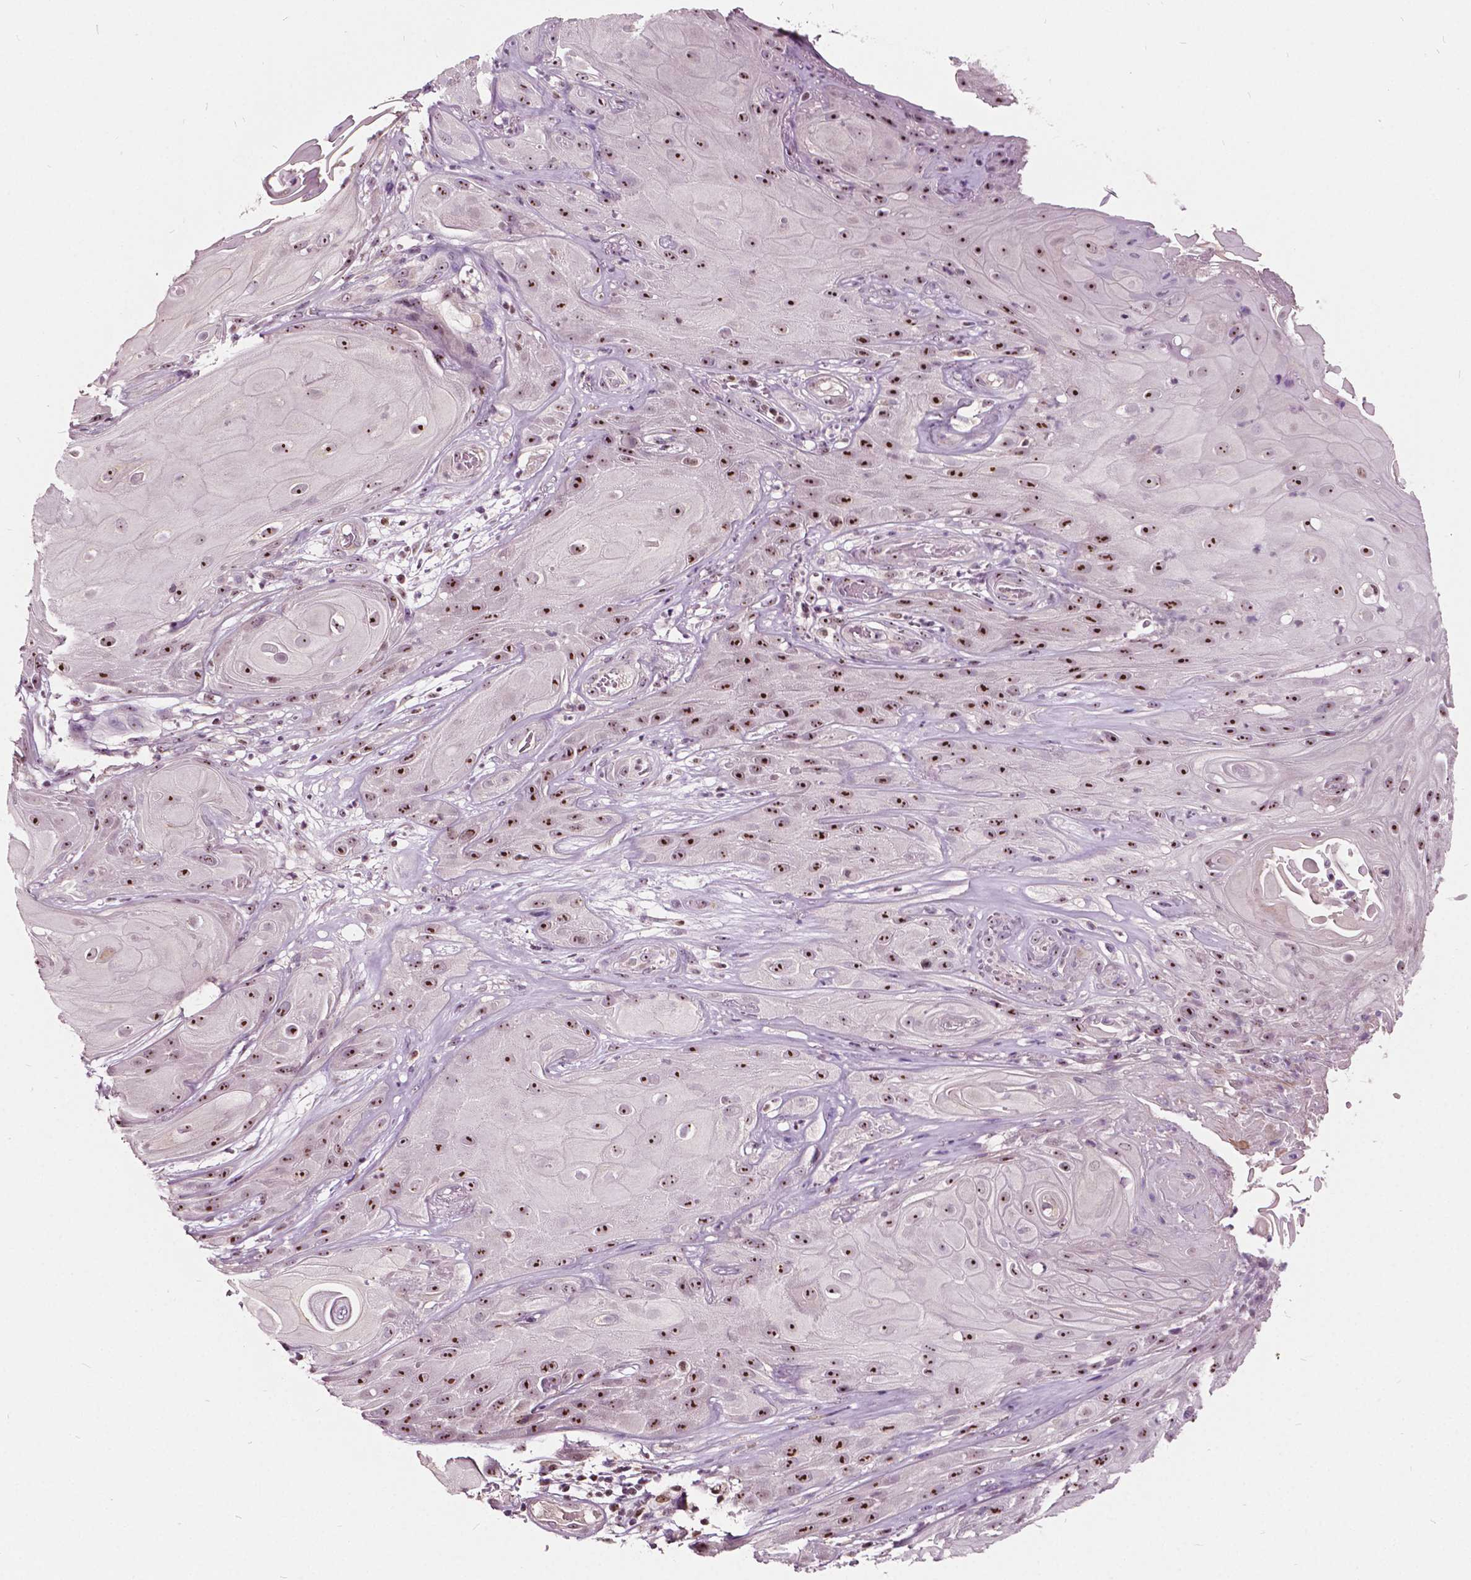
{"staining": {"intensity": "strong", "quantity": "25%-75%", "location": "nuclear"}, "tissue": "skin cancer", "cell_type": "Tumor cells", "image_type": "cancer", "snomed": [{"axis": "morphology", "description": "Squamous cell carcinoma, NOS"}, {"axis": "topography", "description": "Skin"}], "caption": "This micrograph displays immunohistochemistry staining of squamous cell carcinoma (skin), with high strong nuclear staining in approximately 25%-75% of tumor cells.", "gene": "ODF3L2", "patient": {"sex": "male", "age": 62}}